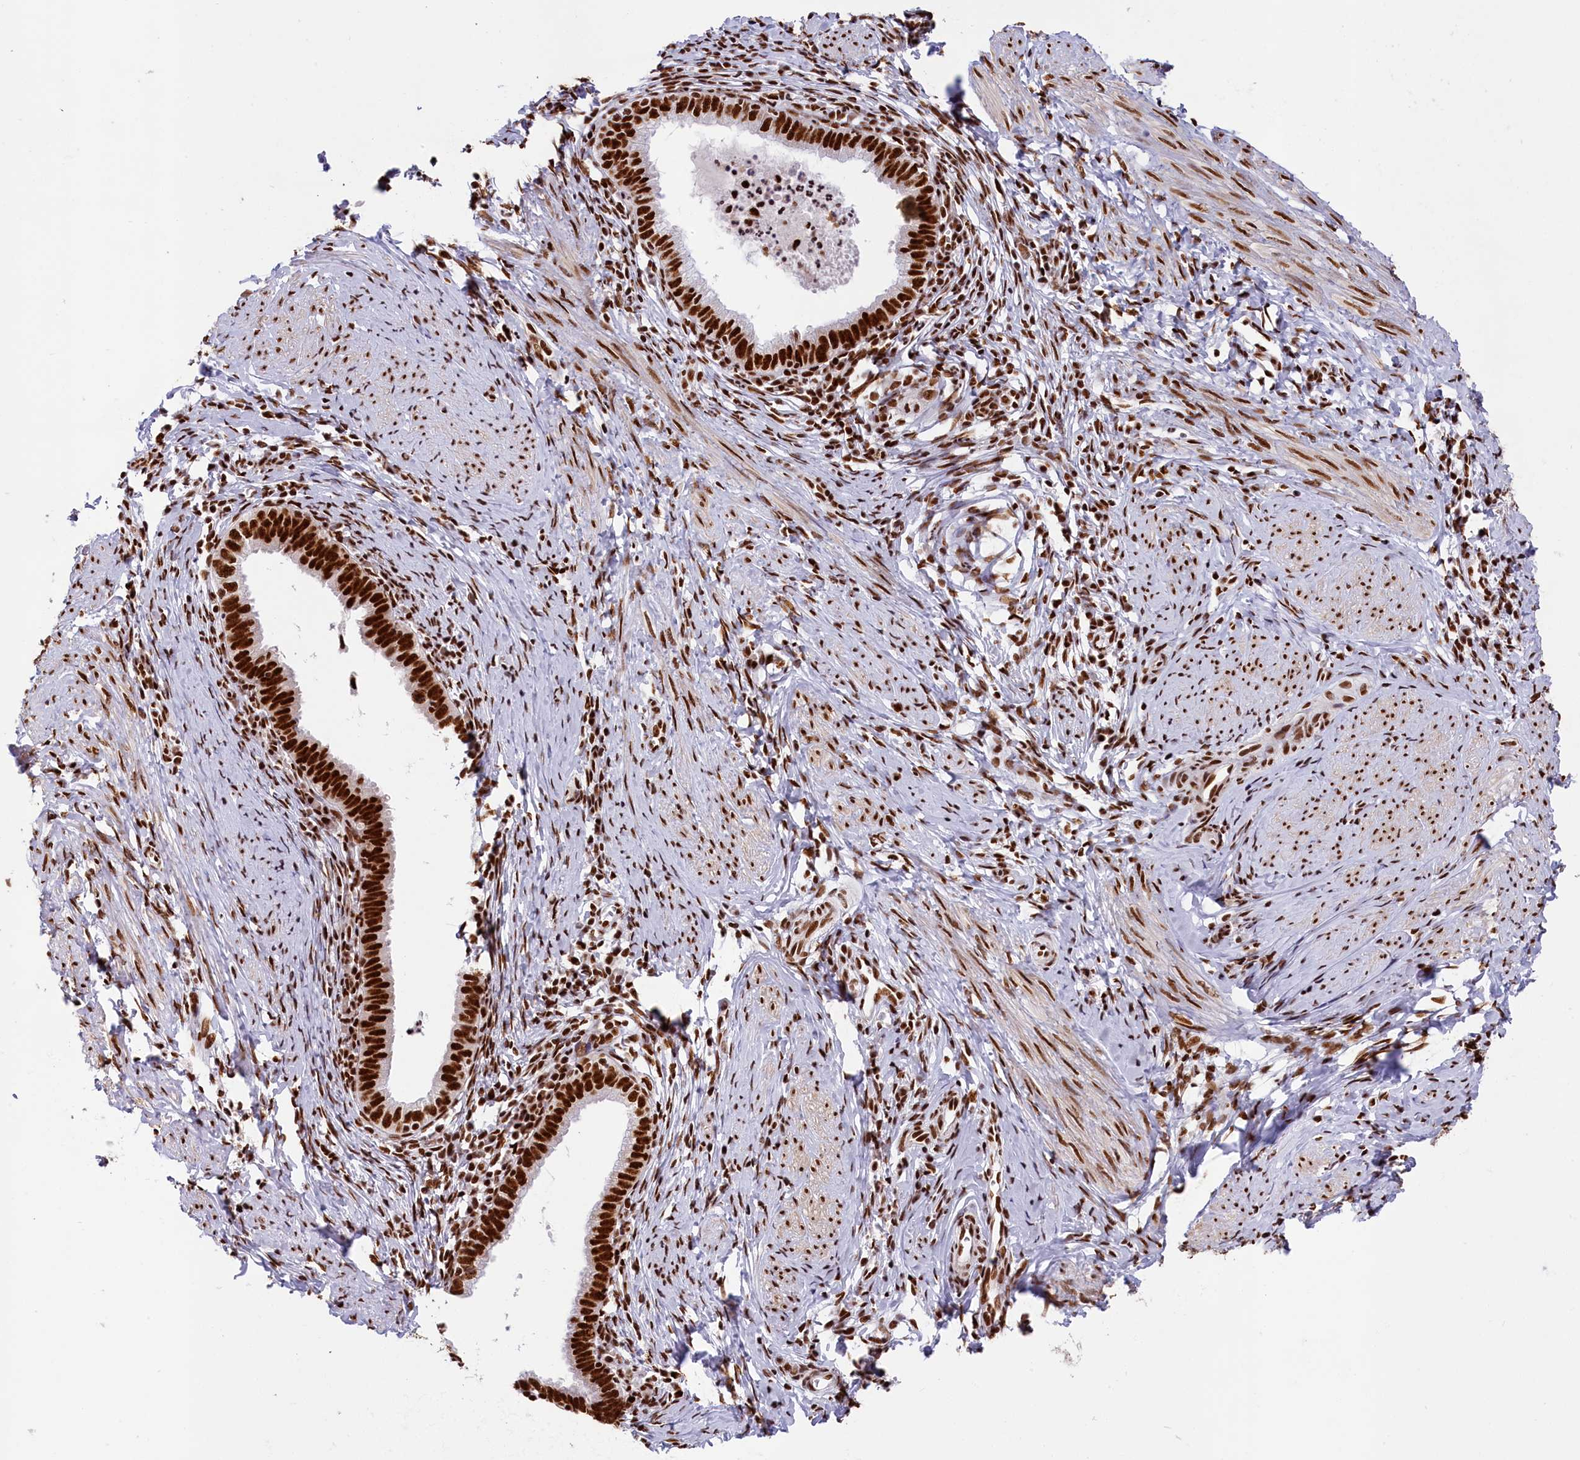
{"staining": {"intensity": "strong", "quantity": ">75%", "location": "nuclear"}, "tissue": "cervical cancer", "cell_type": "Tumor cells", "image_type": "cancer", "snomed": [{"axis": "morphology", "description": "Adenocarcinoma, NOS"}, {"axis": "topography", "description": "Cervix"}], "caption": "A brown stain highlights strong nuclear positivity of a protein in cervical cancer (adenocarcinoma) tumor cells.", "gene": "SNRNP70", "patient": {"sex": "female", "age": 36}}